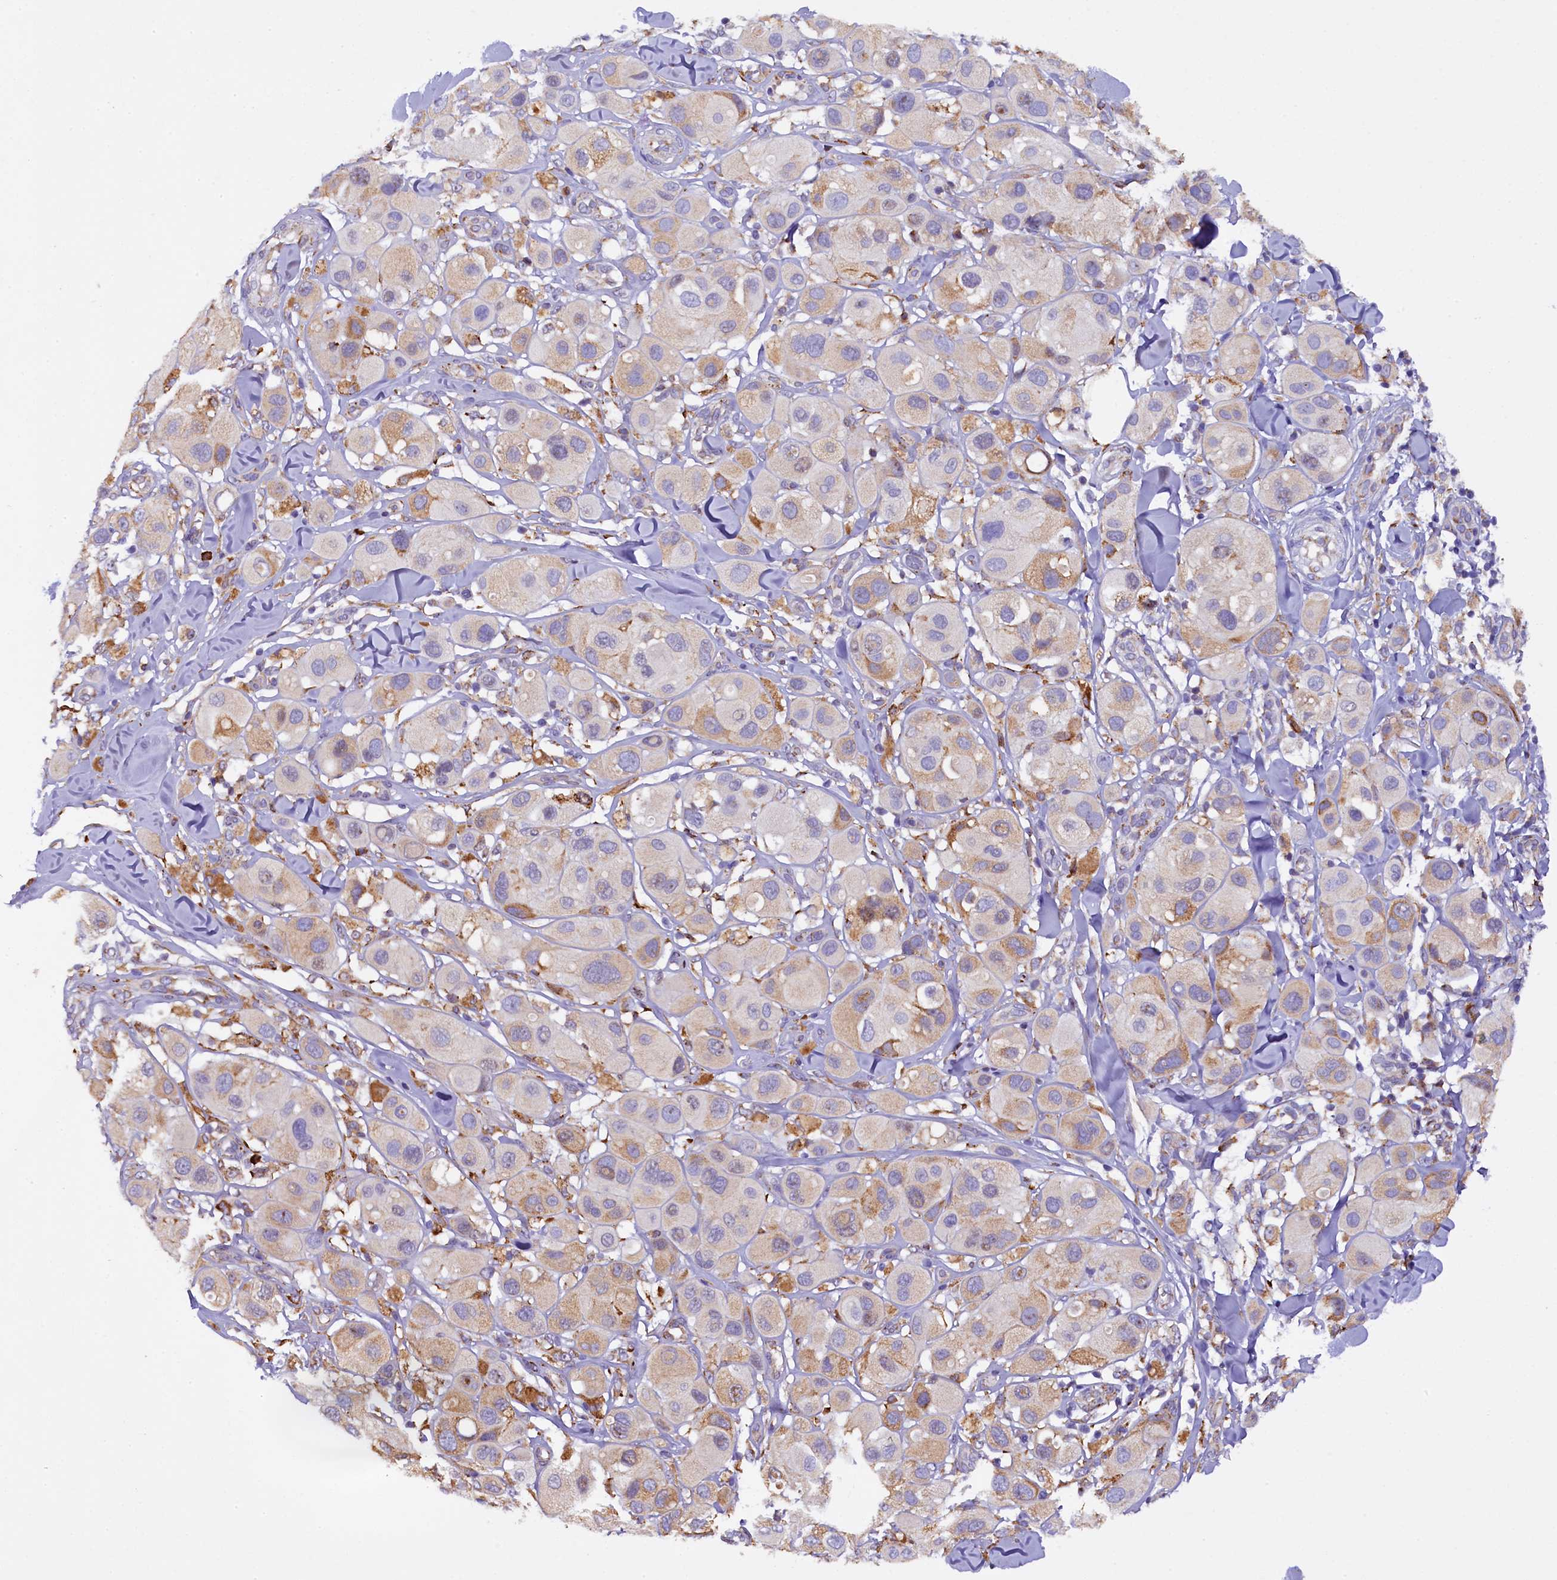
{"staining": {"intensity": "moderate", "quantity": "<25%", "location": "cytoplasmic/membranous"}, "tissue": "melanoma", "cell_type": "Tumor cells", "image_type": "cancer", "snomed": [{"axis": "morphology", "description": "Malignant melanoma, Metastatic site"}, {"axis": "topography", "description": "Skin"}], "caption": "Human melanoma stained for a protein (brown) shows moderate cytoplasmic/membranous positive positivity in about <25% of tumor cells.", "gene": "CAPS2", "patient": {"sex": "male", "age": 41}}